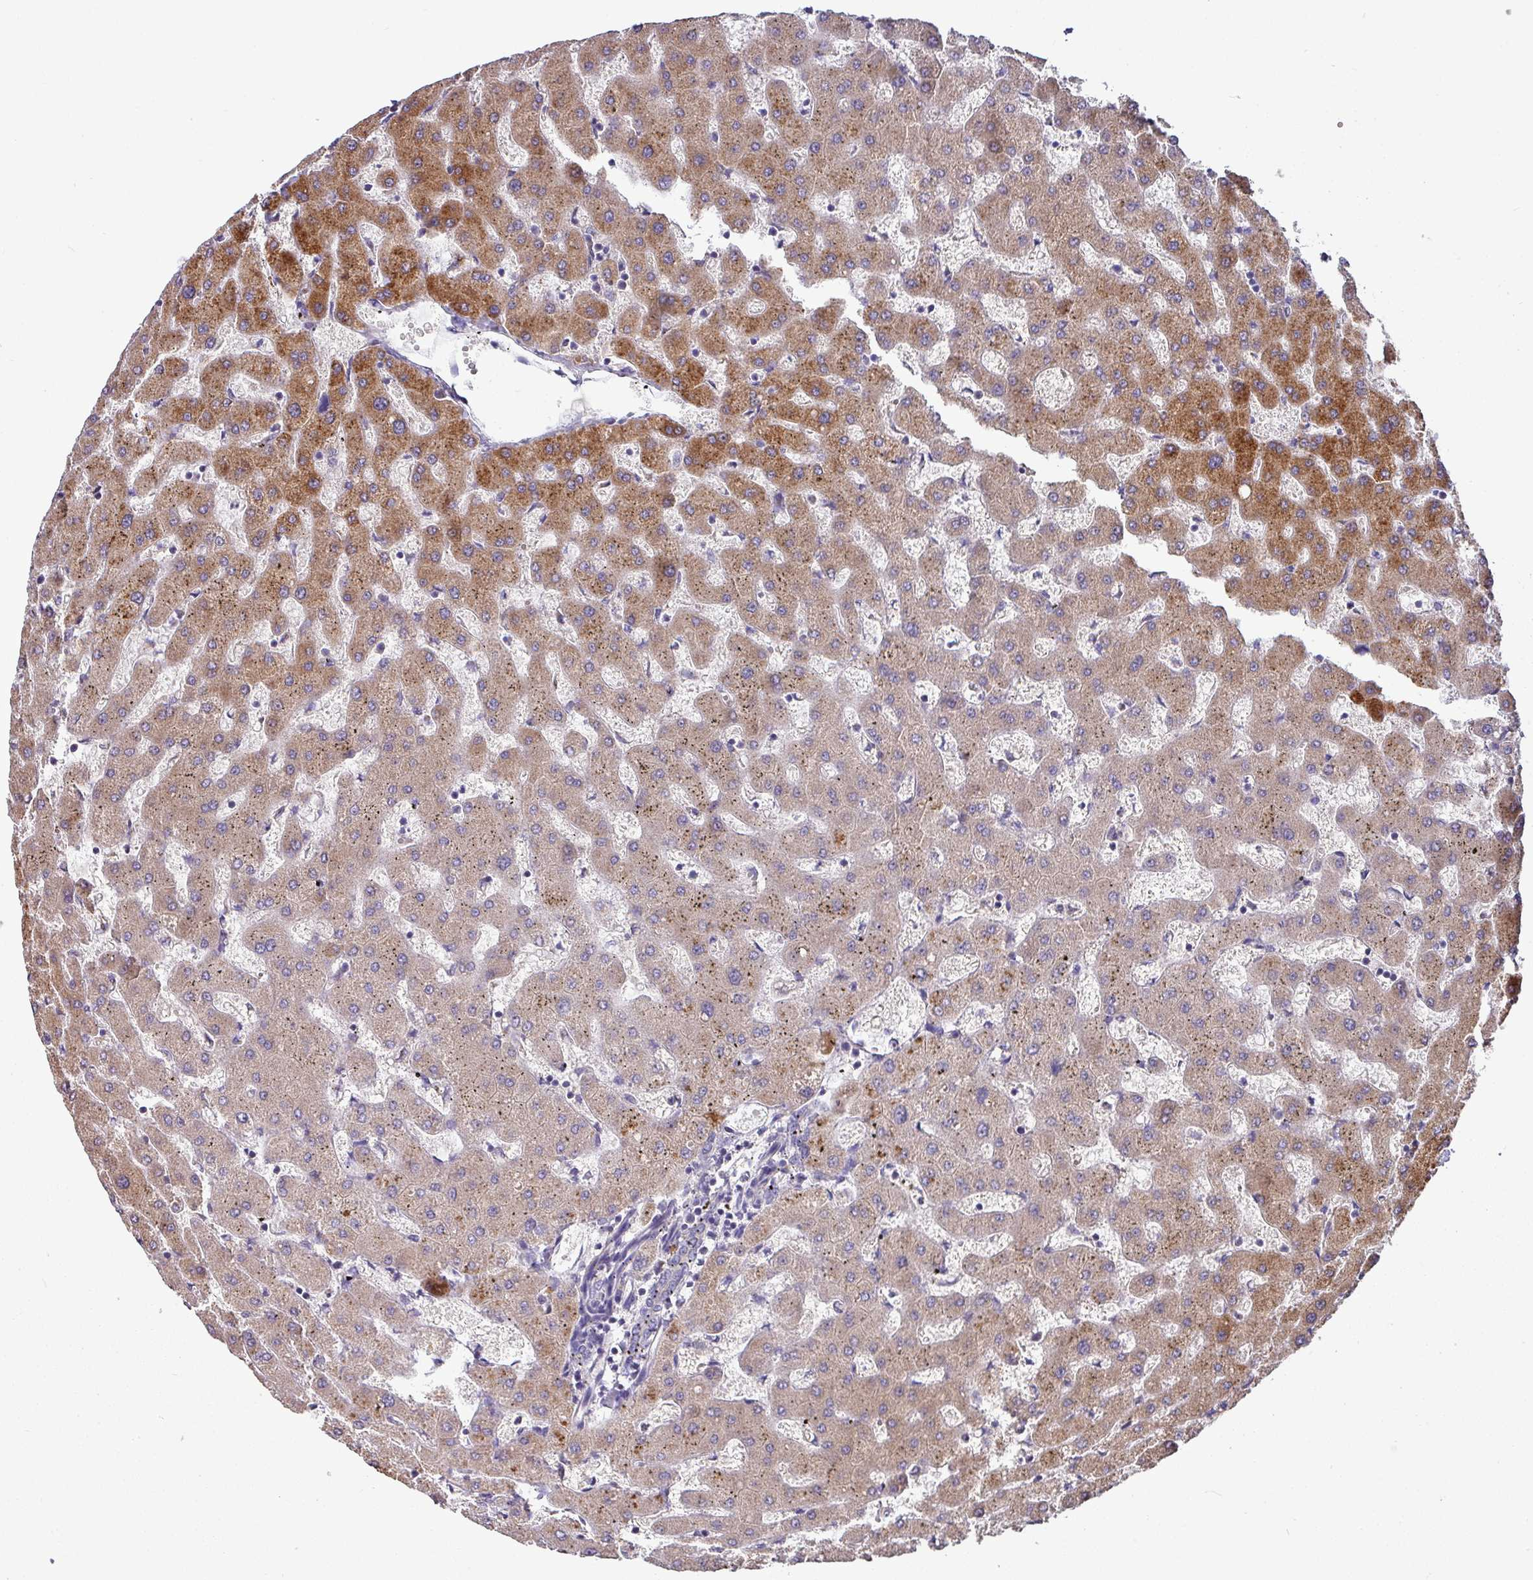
{"staining": {"intensity": "negative", "quantity": "none", "location": "none"}, "tissue": "liver", "cell_type": "Cholangiocytes", "image_type": "normal", "snomed": [{"axis": "morphology", "description": "Normal tissue, NOS"}, {"axis": "topography", "description": "Liver"}], "caption": "IHC photomicrograph of normal liver stained for a protein (brown), which reveals no positivity in cholangiocytes.", "gene": "AEBP2", "patient": {"sex": "female", "age": 63}}